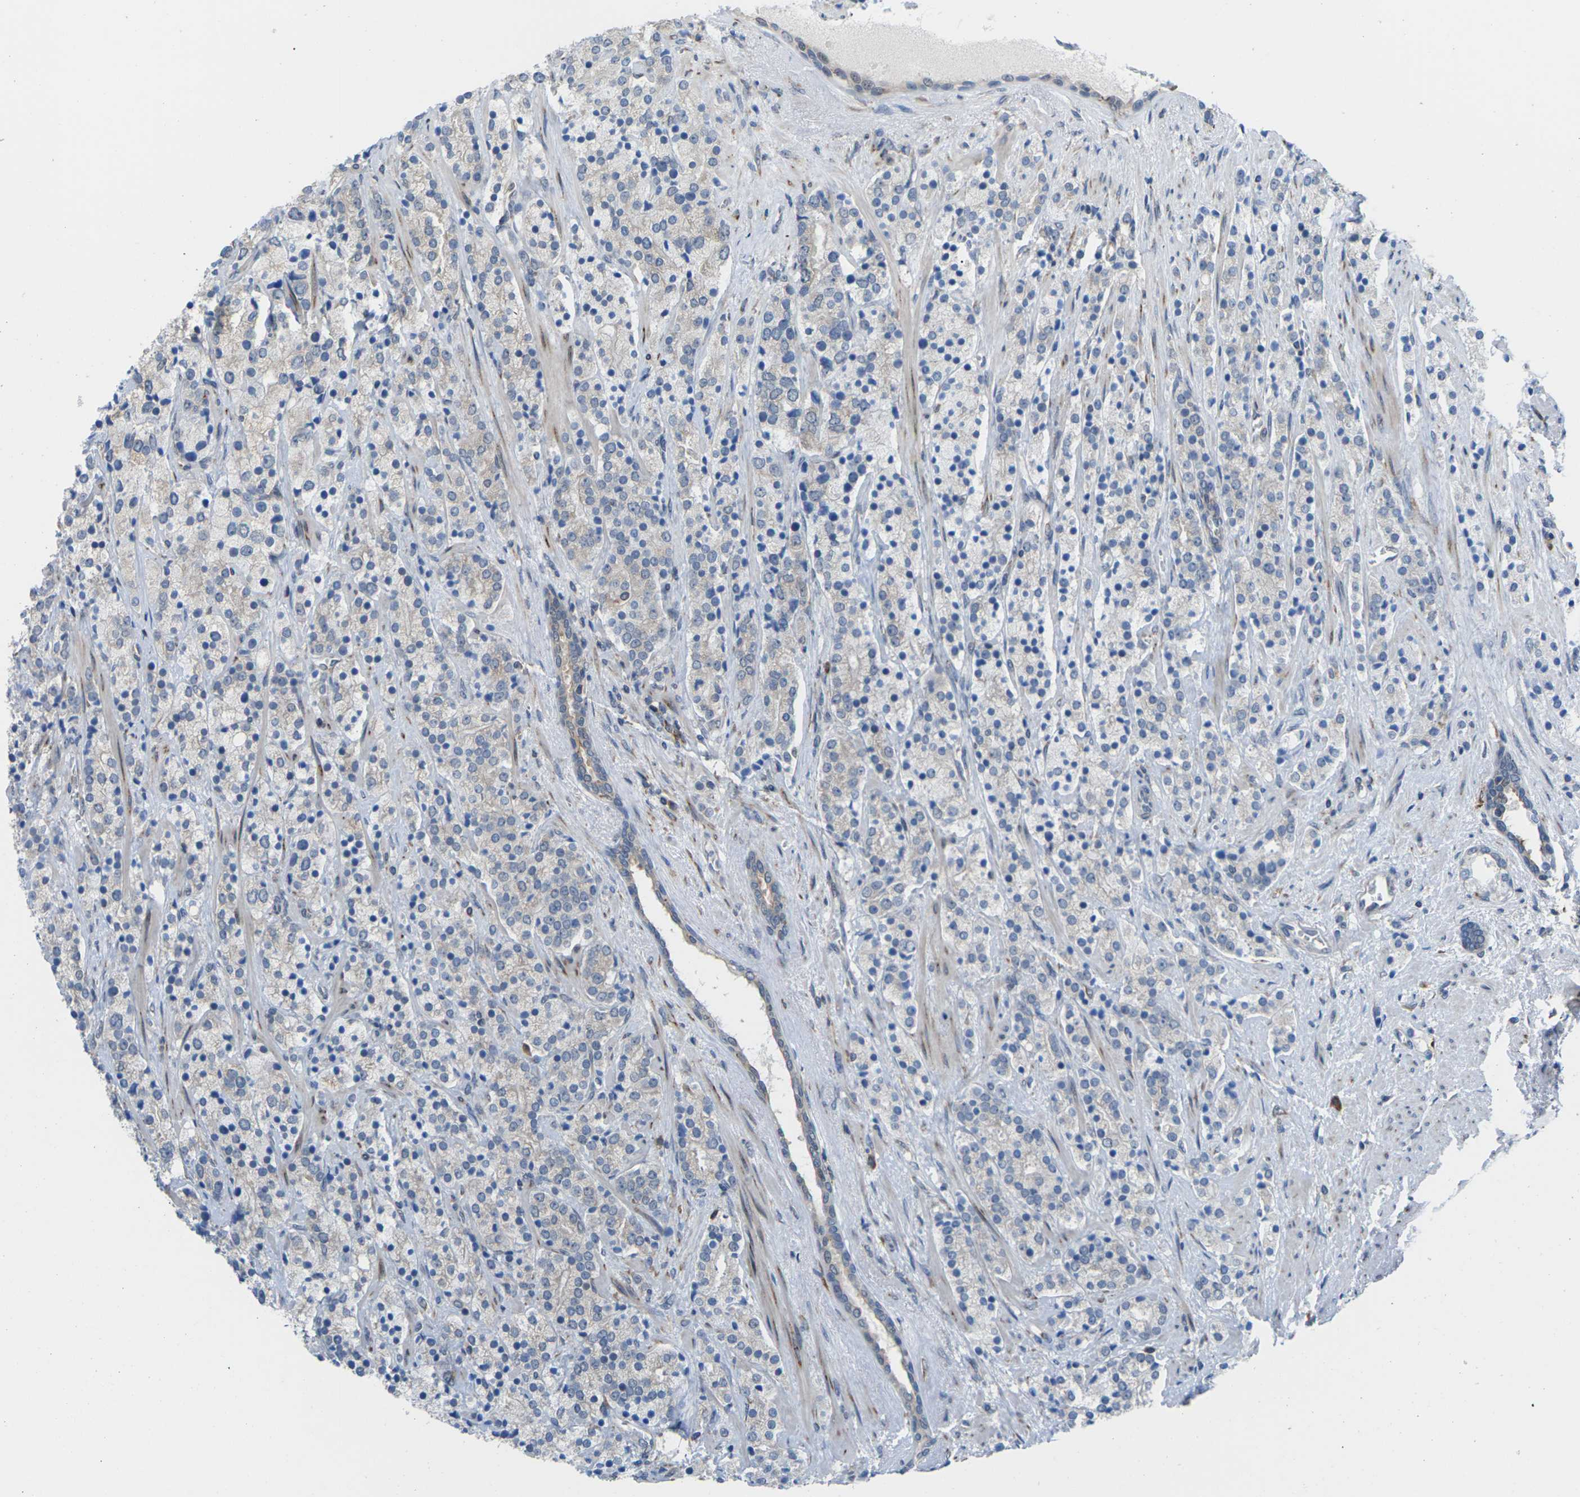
{"staining": {"intensity": "weak", "quantity": "<25%", "location": "cytoplasmic/membranous"}, "tissue": "prostate cancer", "cell_type": "Tumor cells", "image_type": "cancer", "snomed": [{"axis": "morphology", "description": "Adenocarcinoma, High grade"}, {"axis": "topography", "description": "Prostate"}], "caption": "DAB (3,3'-diaminobenzidine) immunohistochemical staining of prostate high-grade adenocarcinoma exhibits no significant positivity in tumor cells.", "gene": "PDZK1IP1", "patient": {"sex": "male", "age": 71}}